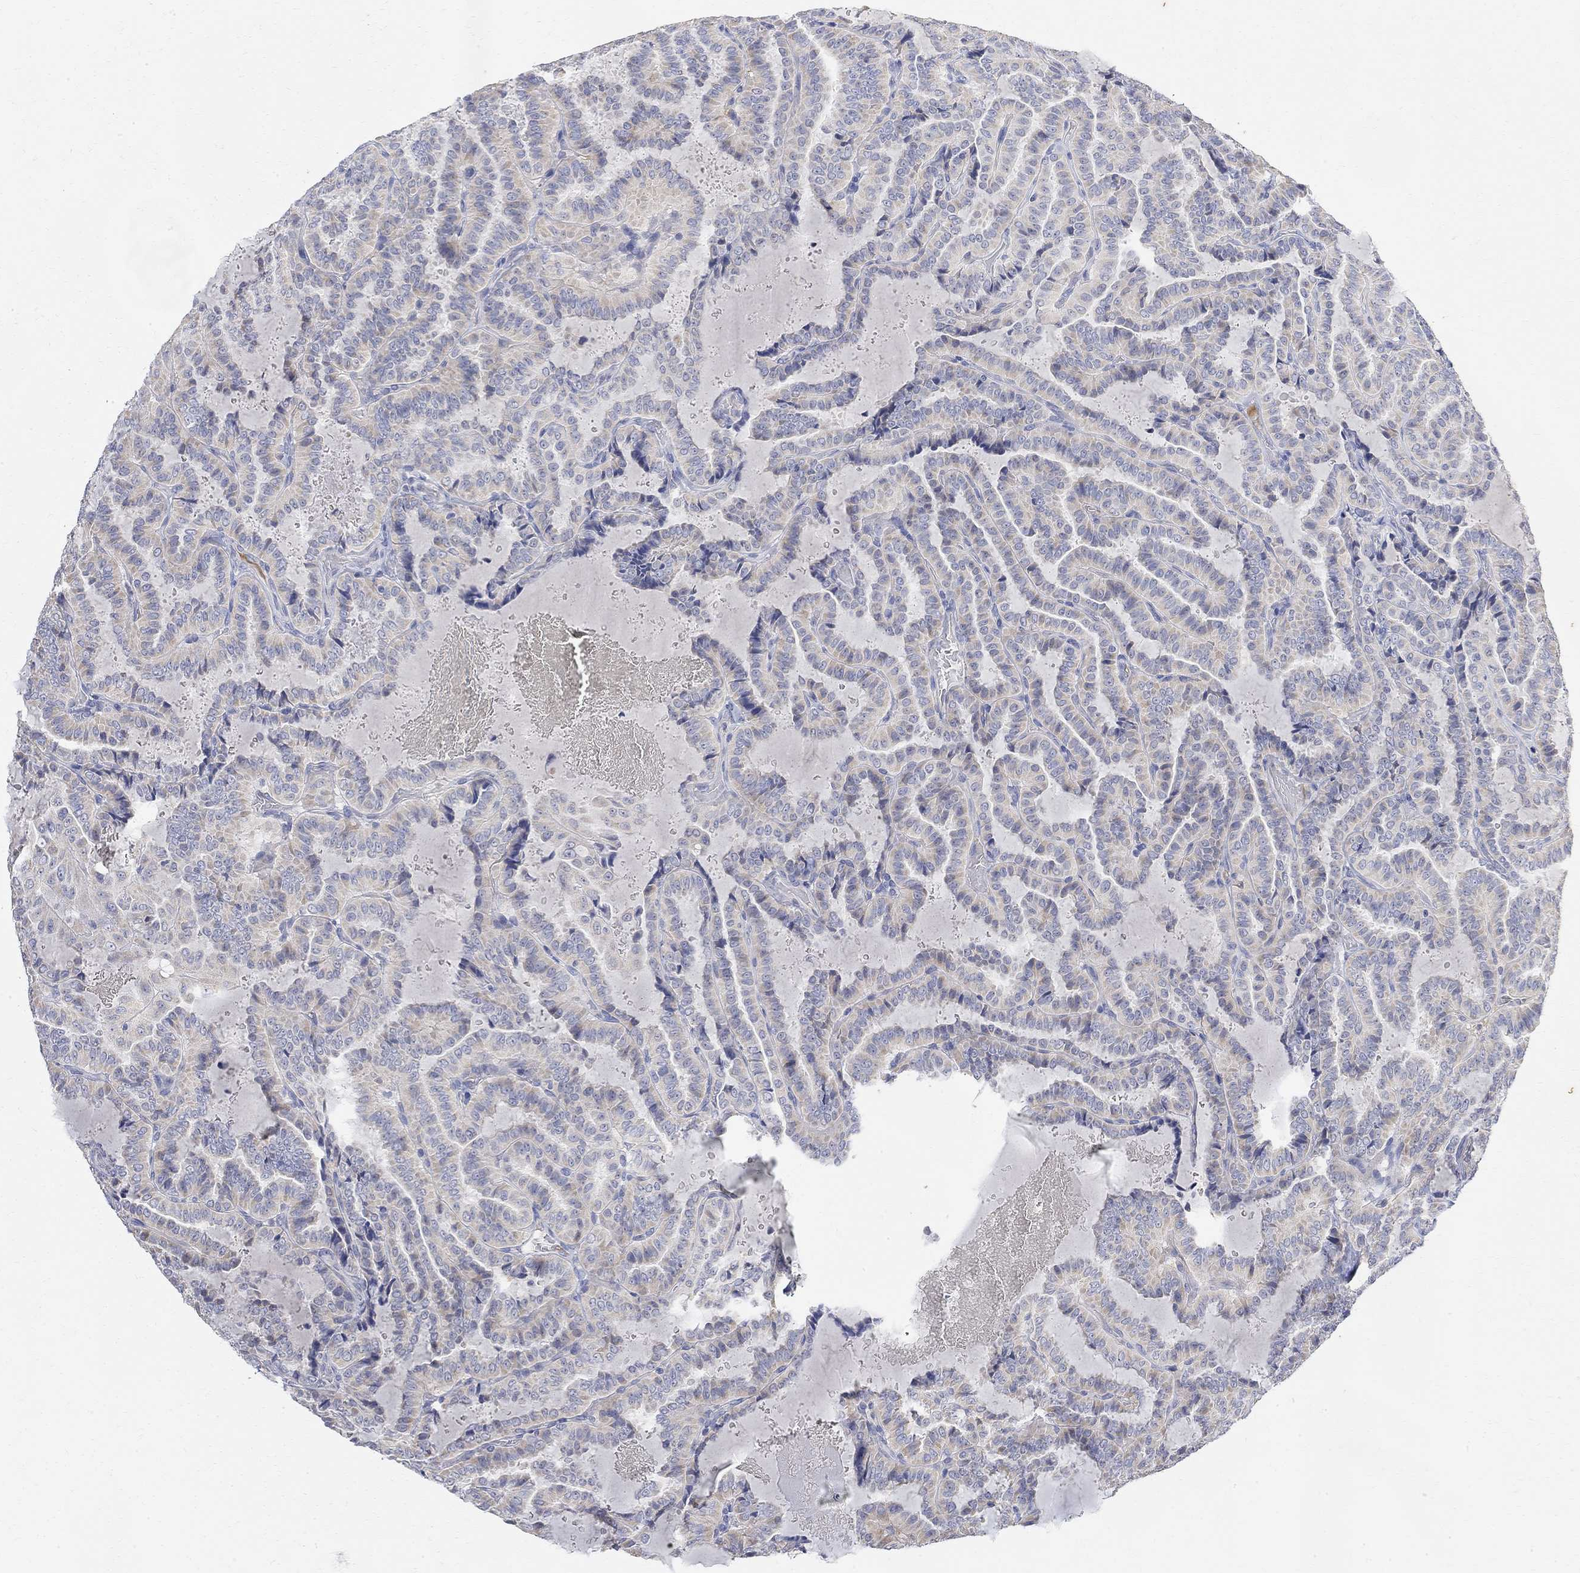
{"staining": {"intensity": "negative", "quantity": "none", "location": "none"}, "tissue": "thyroid cancer", "cell_type": "Tumor cells", "image_type": "cancer", "snomed": [{"axis": "morphology", "description": "Papillary adenocarcinoma, NOS"}, {"axis": "topography", "description": "Thyroid gland"}], "caption": "Protein analysis of thyroid cancer (papillary adenocarcinoma) exhibits no significant expression in tumor cells.", "gene": "FNDC5", "patient": {"sex": "female", "age": 39}}